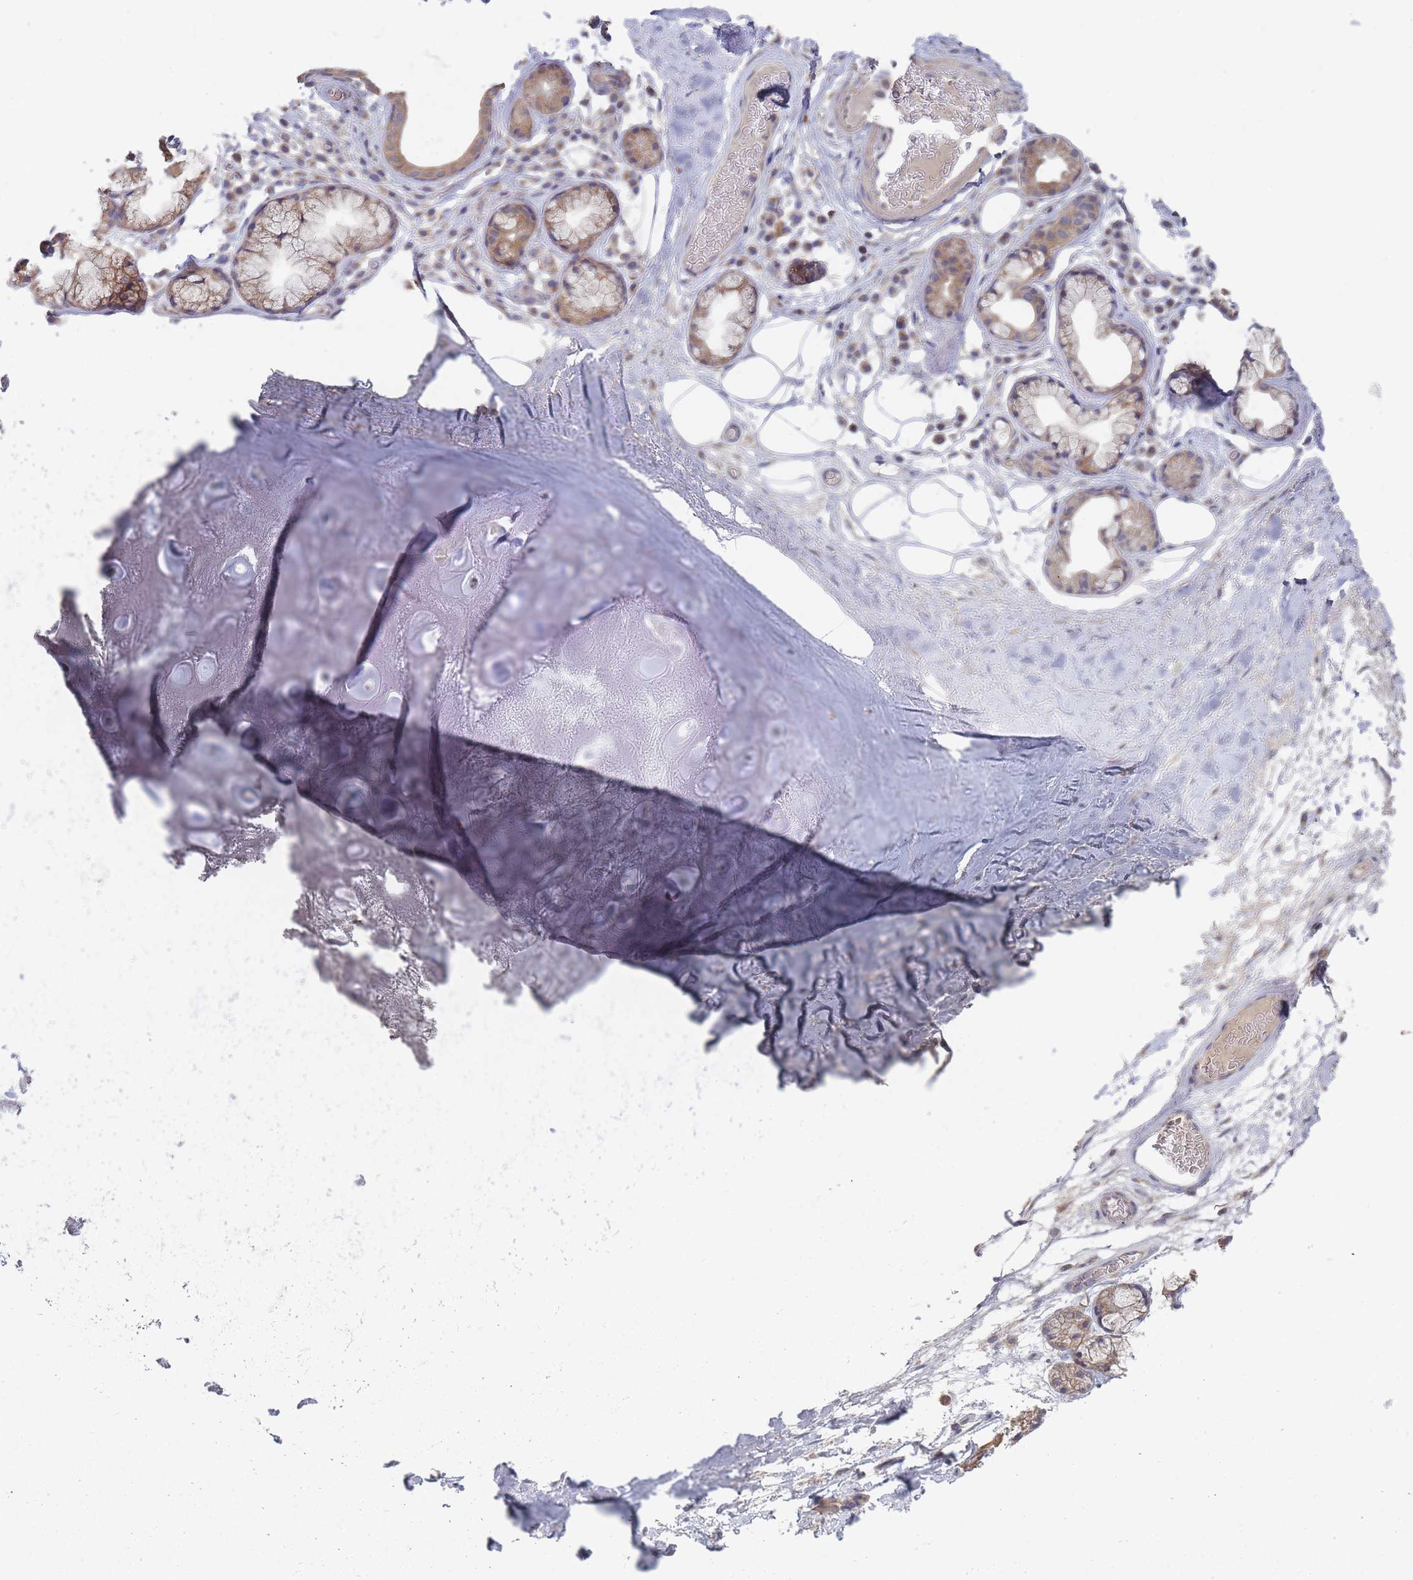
{"staining": {"intensity": "negative", "quantity": "none", "location": "none"}, "tissue": "adipose tissue", "cell_type": "Adipocytes", "image_type": "normal", "snomed": [{"axis": "morphology", "description": "Normal tissue, NOS"}, {"axis": "topography", "description": "Cartilage tissue"}], "caption": "Immunohistochemistry photomicrograph of unremarkable adipose tissue: adipose tissue stained with DAB (3,3'-diaminobenzidine) displays no significant protein expression in adipocytes.", "gene": "SLC35F5", "patient": {"sex": "male", "age": 81}}